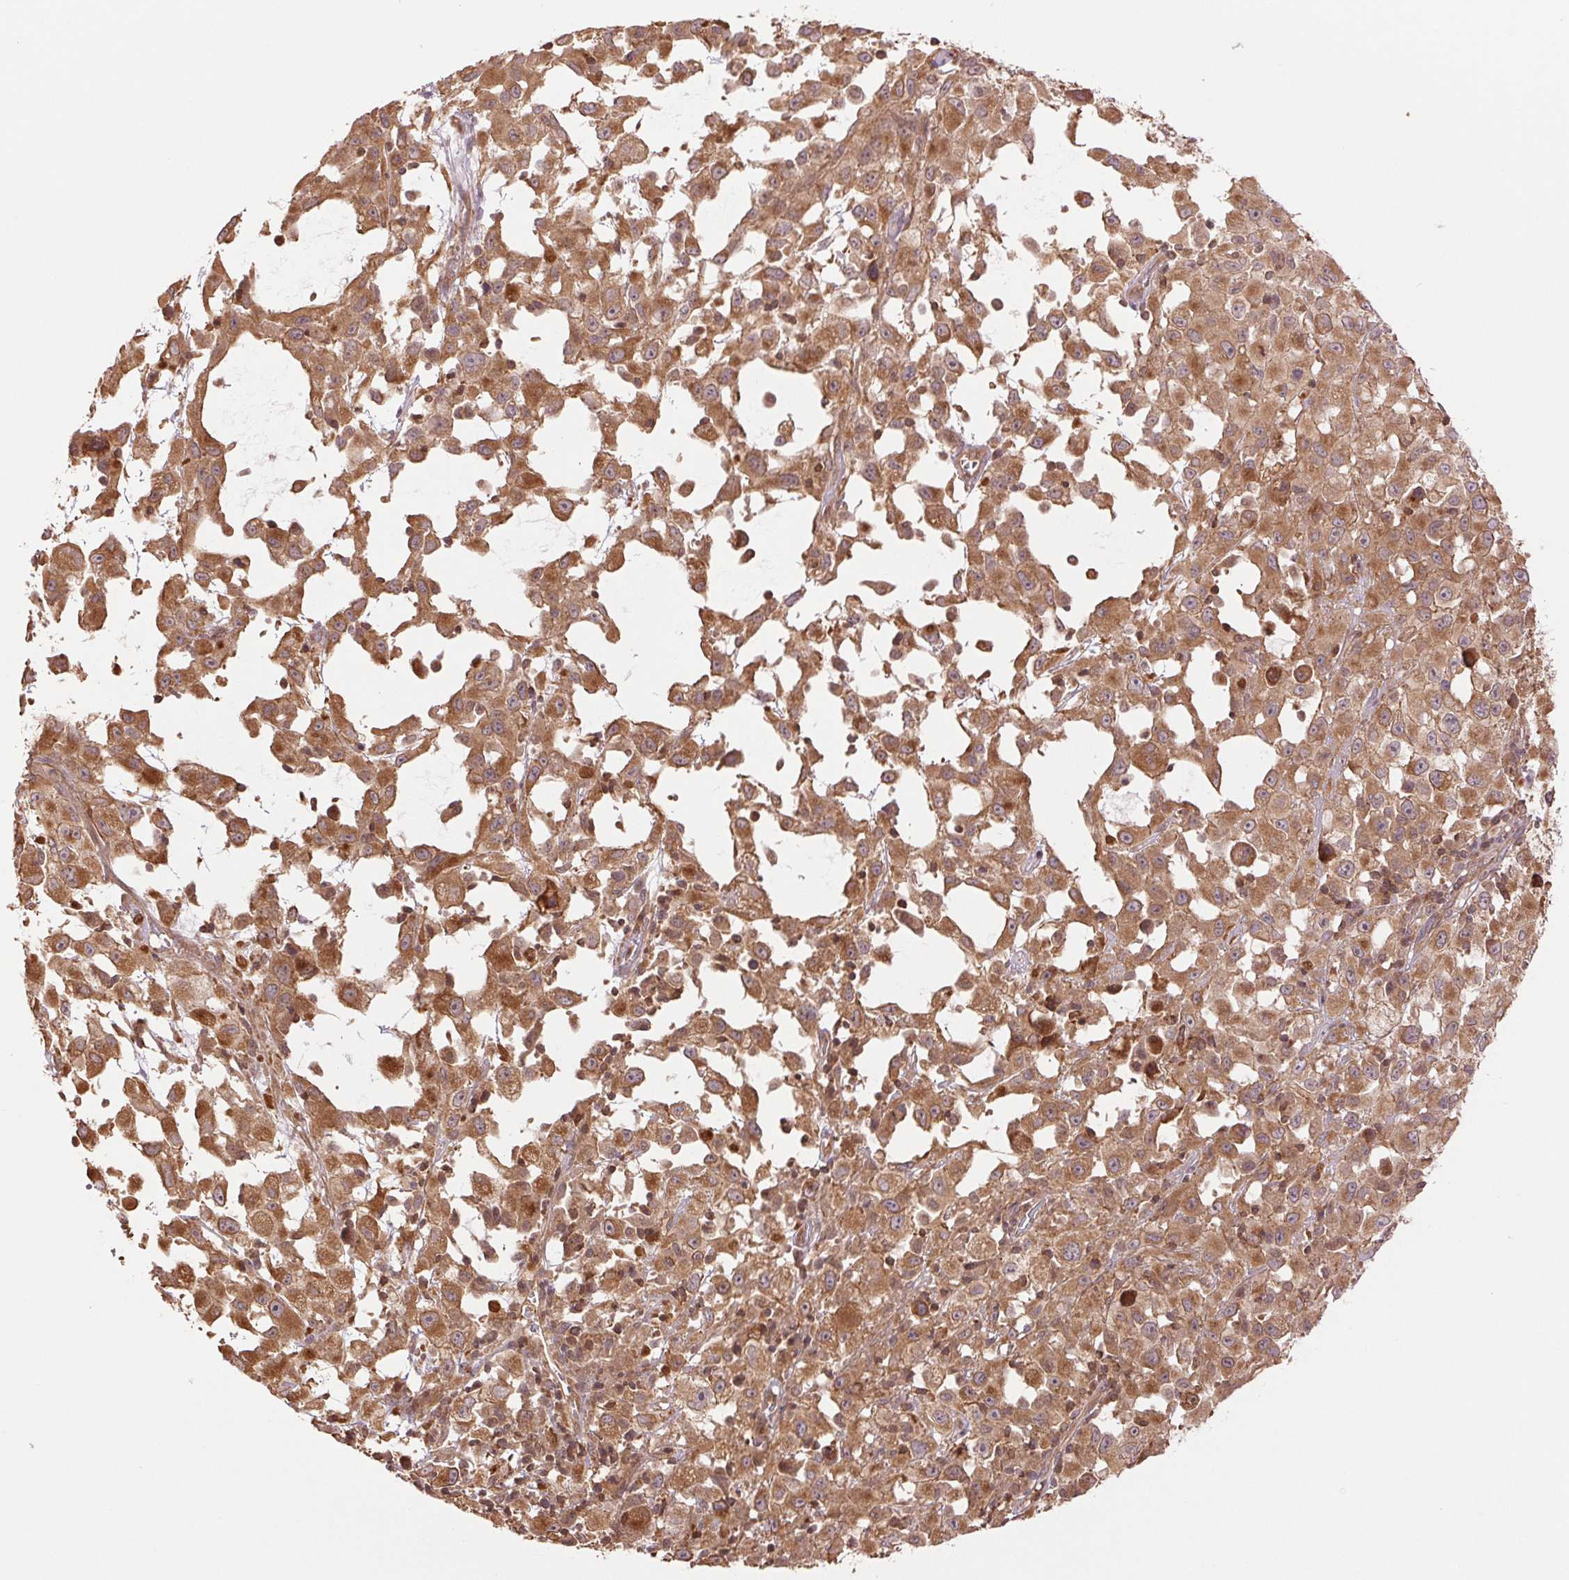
{"staining": {"intensity": "moderate", "quantity": ">75%", "location": "cytoplasmic/membranous"}, "tissue": "melanoma", "cell_type": "Tumor cells", "image_type": "cancer", "snomed": [{"axis": "morphology", "description": "Malignant melanoma, Metastatic site"}, {"axis": "topography", "description": "Soft tissue"}], "caption": "Protein expression analysis of human melanoma reveals moderate cytoplasmic/membranous expression in approximately >75% of tumor cells. The staining is performed using DAB brown chromogen to label protein expression. The nuclei are counter-stained blue using hematoxylin.", "gene": "STARD7", "patient": {"sex": "male", "age": 50}}